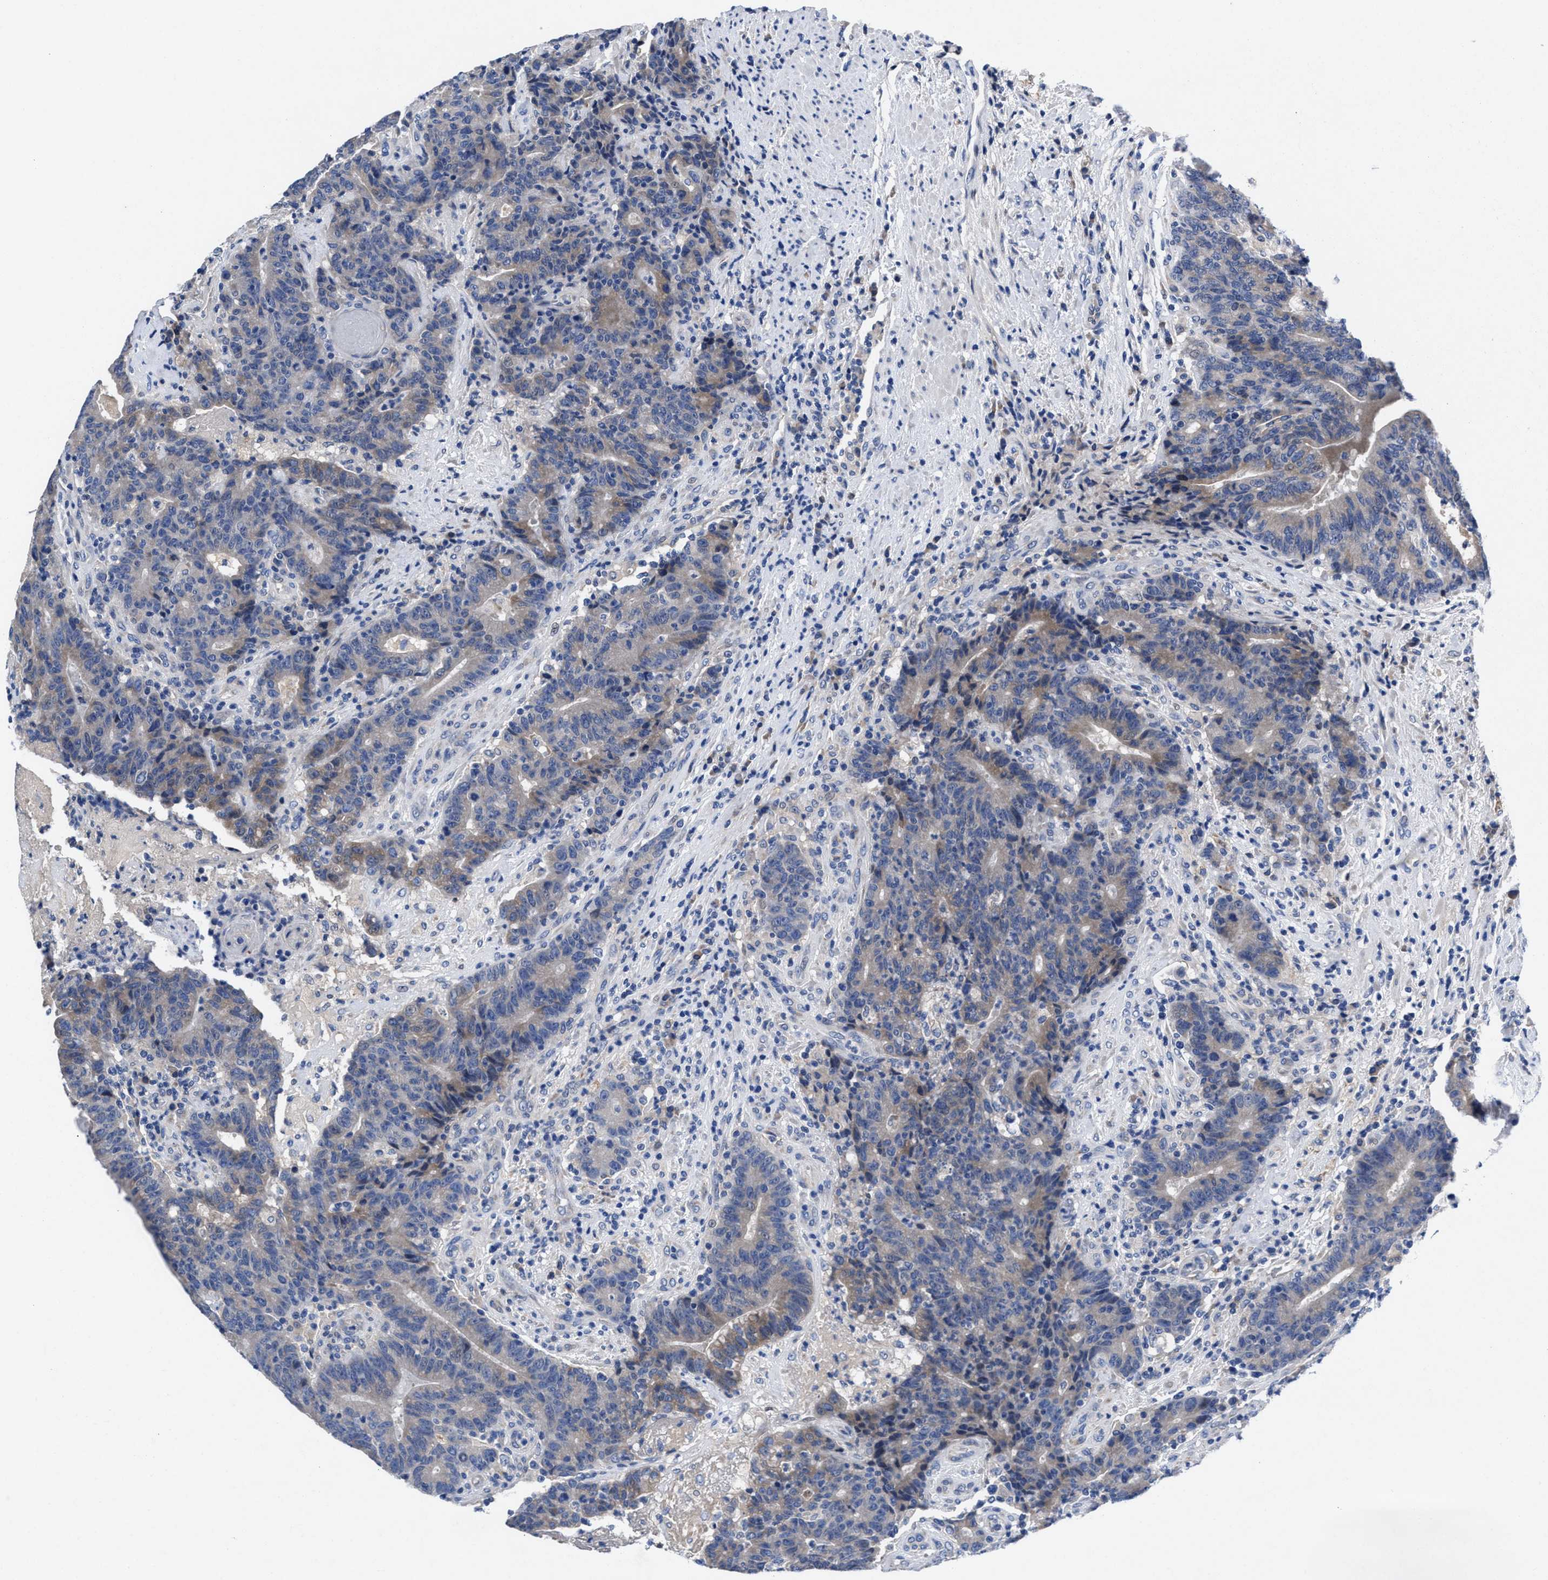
{"staining": {"intensity": "weak", "quantity": "25%-75%", "location": "cytoplasmic/membranous"}, "tissue": "colorectal cancer", "cell_type": "Tumor cells", "image_type": "cancer", "snomed": [{"axis": "morphology", "description": "Normal tissue, NOS"}, {"axis": "morphology", "description": "Adenocarcinoma, NOS"}, {"axis": "topography", "description": "Colon"}], "caption": "This is a photomicrograph of IHC staining of colorectal adenocarcinoma, which shows weak staining in the cytoplasmic/membranous of tumor cells.", "gene": "DHRS13", "patient": {"sex": "female", "age": 75}}